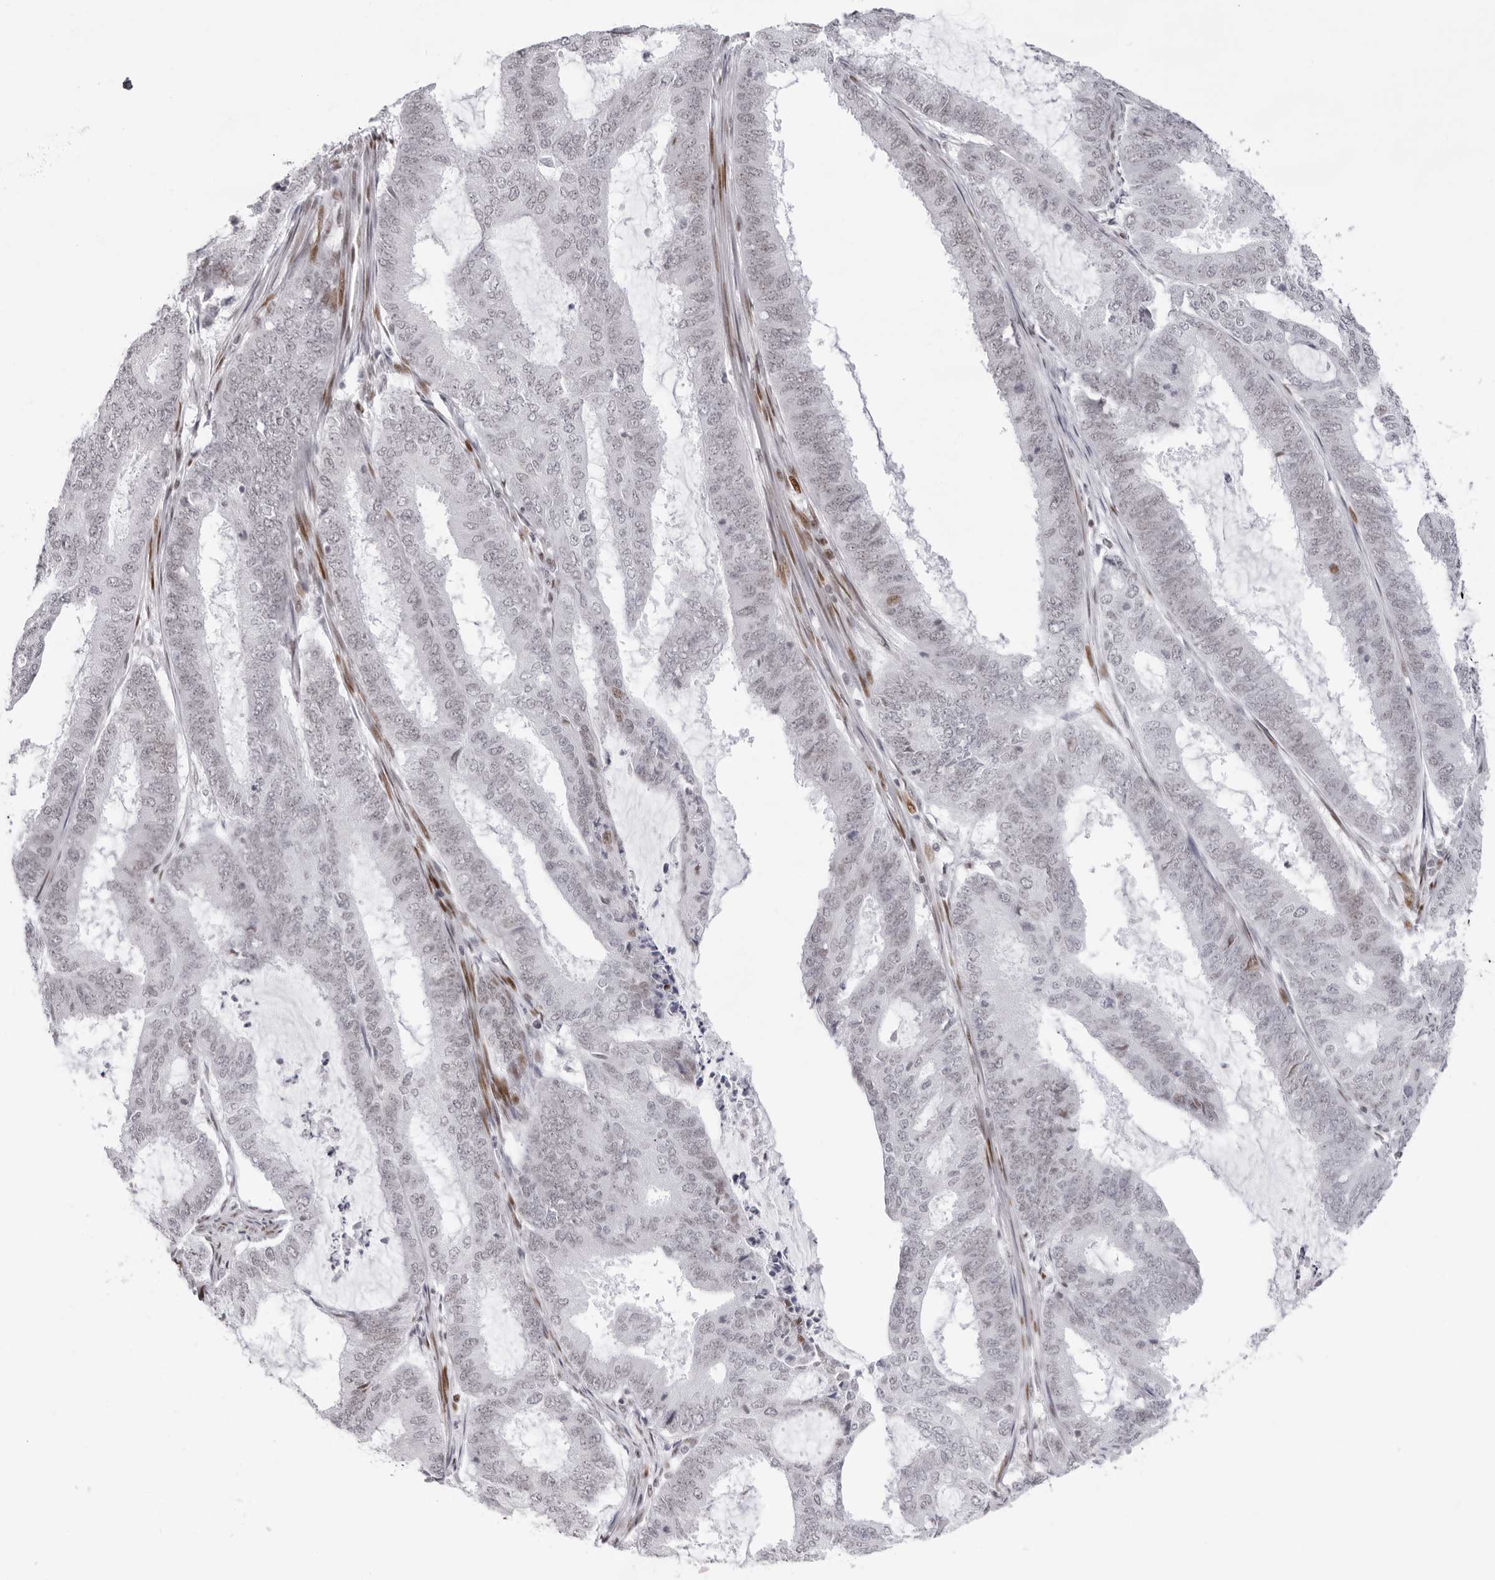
{"staining": {"intensity": "negative", "quantity": "none", "location": "none"}, "tissue": "endometrial cancer", "cell_type": "Tumor cells", "image_type": "cancer", "snomed": [{"axis": "morphology", "description": "Adenocarcinoma, NOS"}, {"axis": "topography", "description": "Endometrium"}], "caption": "High power microscopy photomicrograph of an immunohistochemistry (IHC) image of endometrial adenocarcinoma, revealing no significant positivity in tumor cells.", "gene": "NTPCR", "patient": {"sex": "female", "age": 51}}